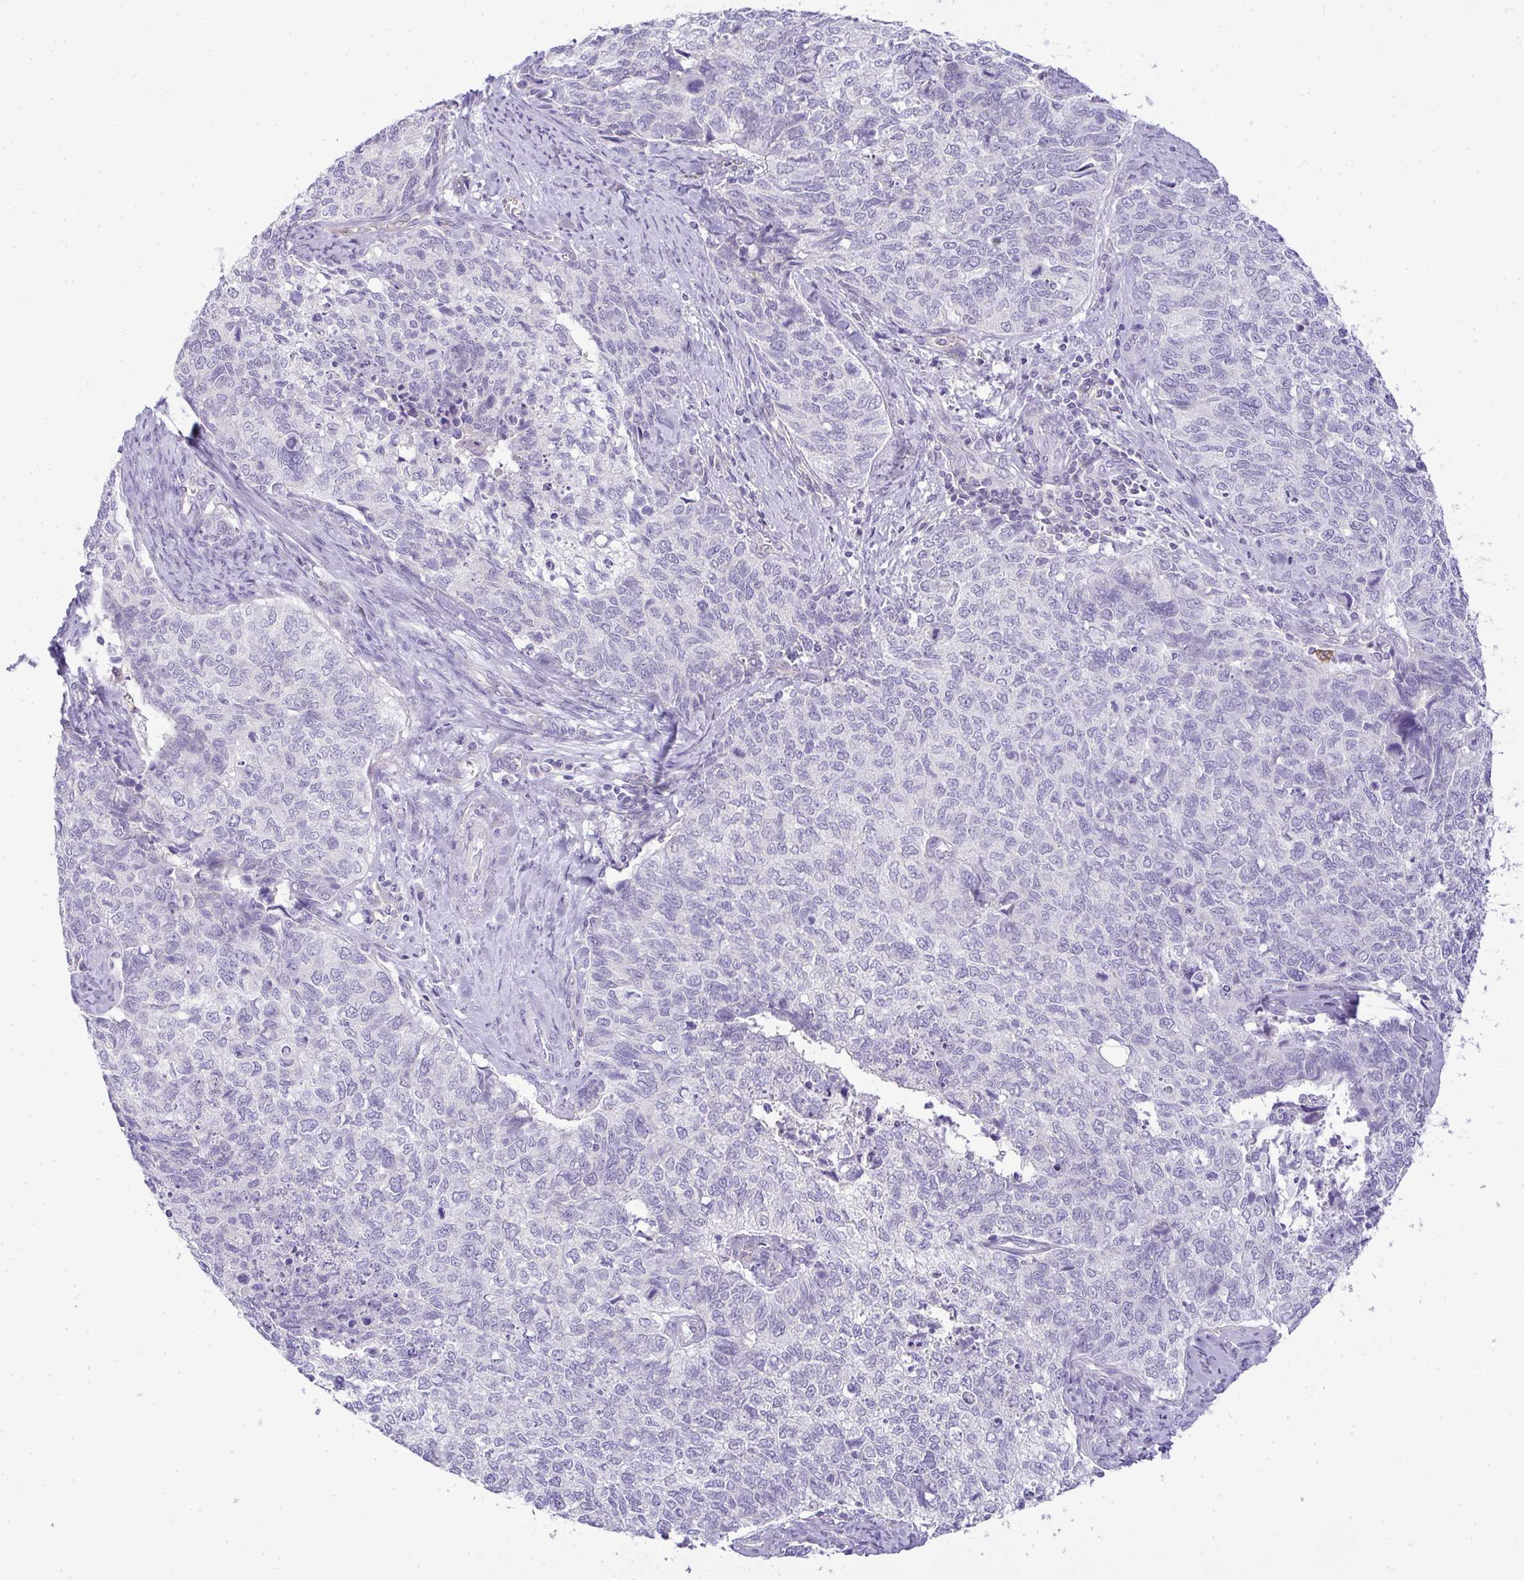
{"staining": {"intensity": "negative", "quantity": "none", "location": "none"}, "tissue": "cervical cancer", "cell_type": "Tumor cells", "image_type": "cancer", "snomed": [{"axis": "morphology", "description": "Adenocarcinoma, NOS"}, {"axis": "topography", "description": "Cervix"}], "caption": "A photomicrograph of human cervical cancer is negative for staining in tumor cells. (Stains: DAB (3,3'-diaminobenzidine) immunohistochemistry (IHC) with hematoxylin counter stain, Microscopy: brightfield microscopy at high magnification).", "gene": "LIPE", "patient": {"sex": "female", "age": 63}}